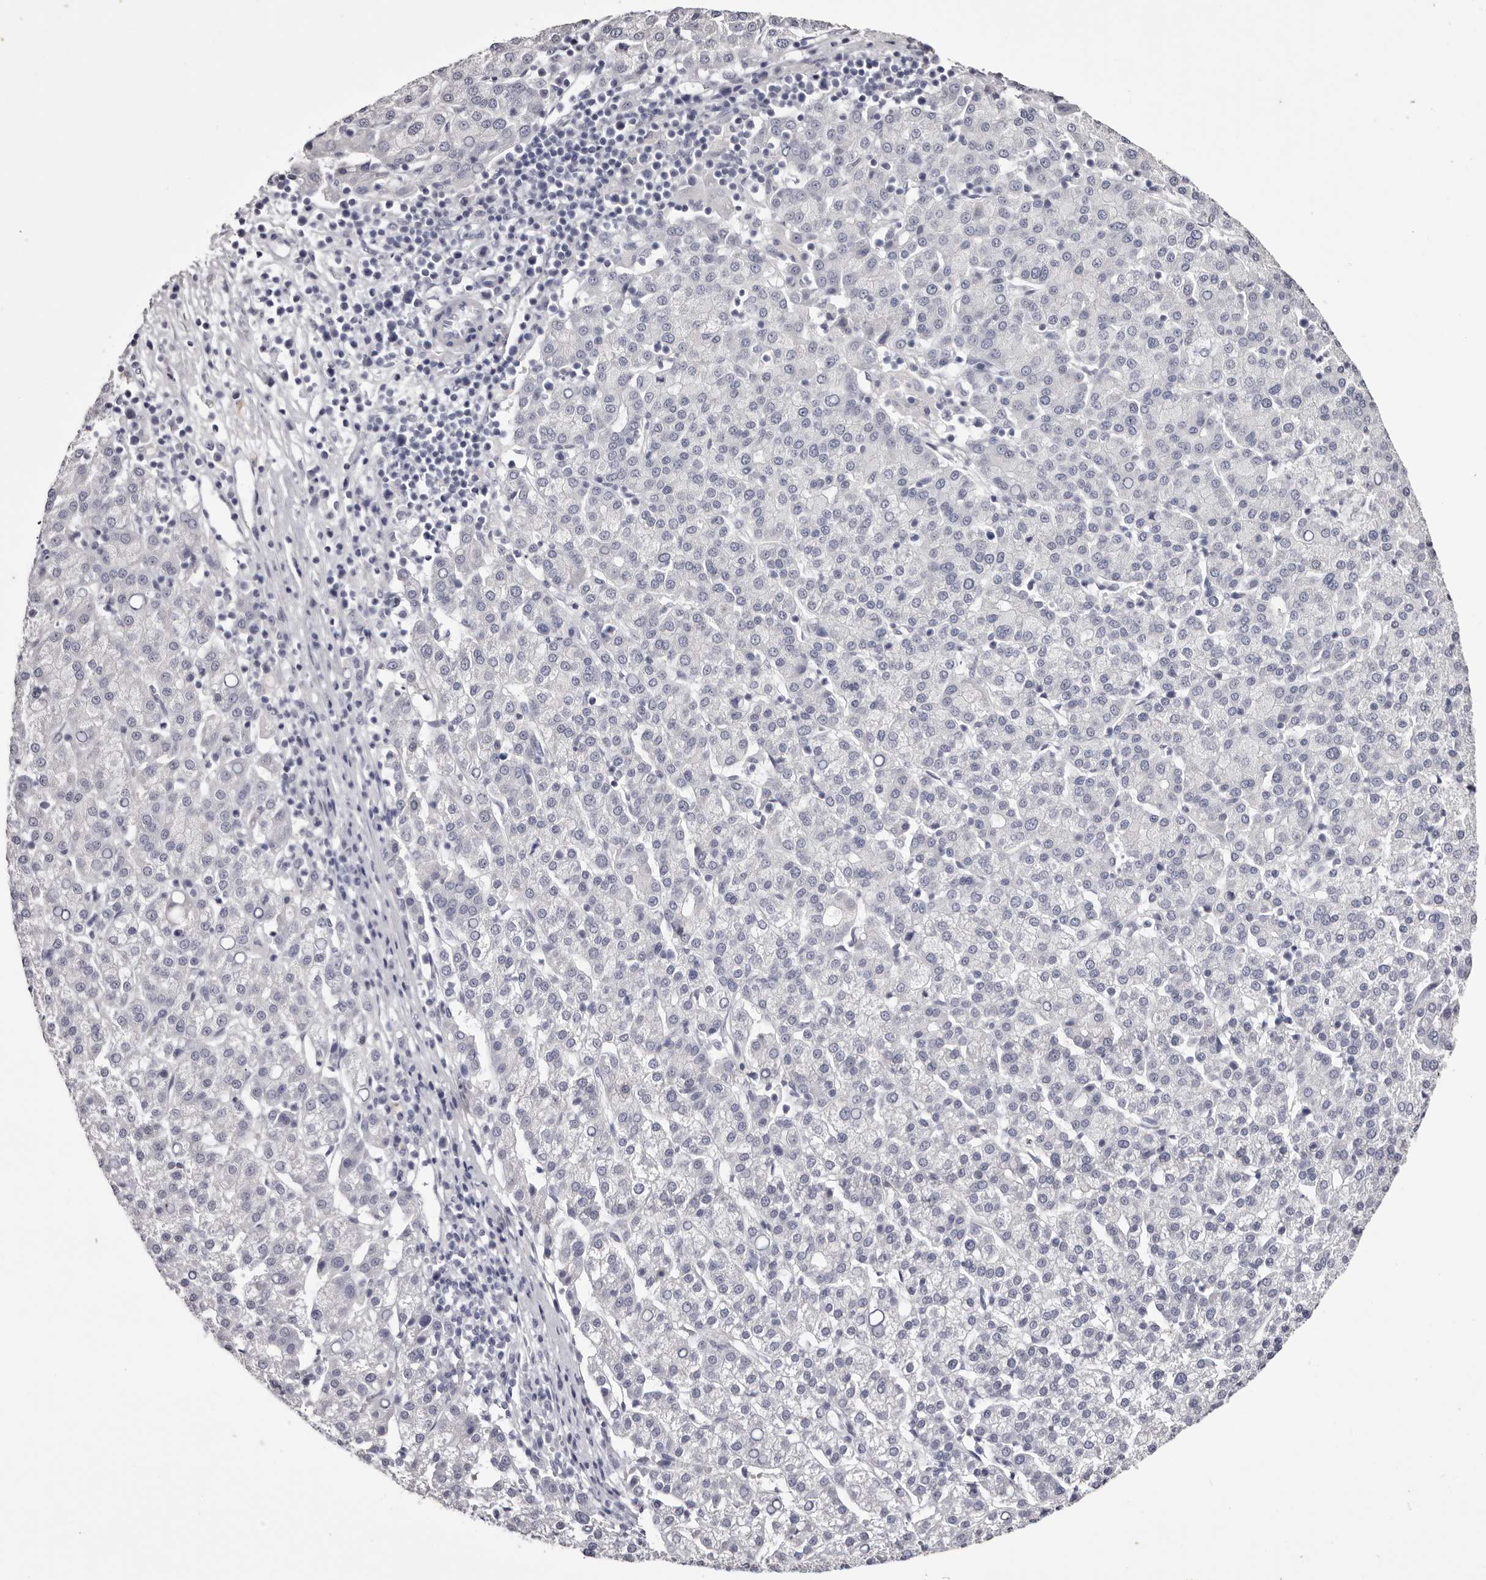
{"staining": {"intensity": "negative", "quantity": "none", "location": "none"}, "tissue": "liver cancer", "cell_type": "Tumor cells", "image_type": "cancer", "snomed": [{"axis": "morphology", "description": "Carcinoma, Hepatocellular, NOS"}, {"axis": "topography", "description": "Liver"}], "caption": "Immunohistochemistry (IHC) photomicrograph of liver cancer (hepatocellular carcinoma) stained for a protein (brown), which reveals no positivity in tumor cells.", "gene": "CA6", "patient": {"sex": "female", "age": 58}}